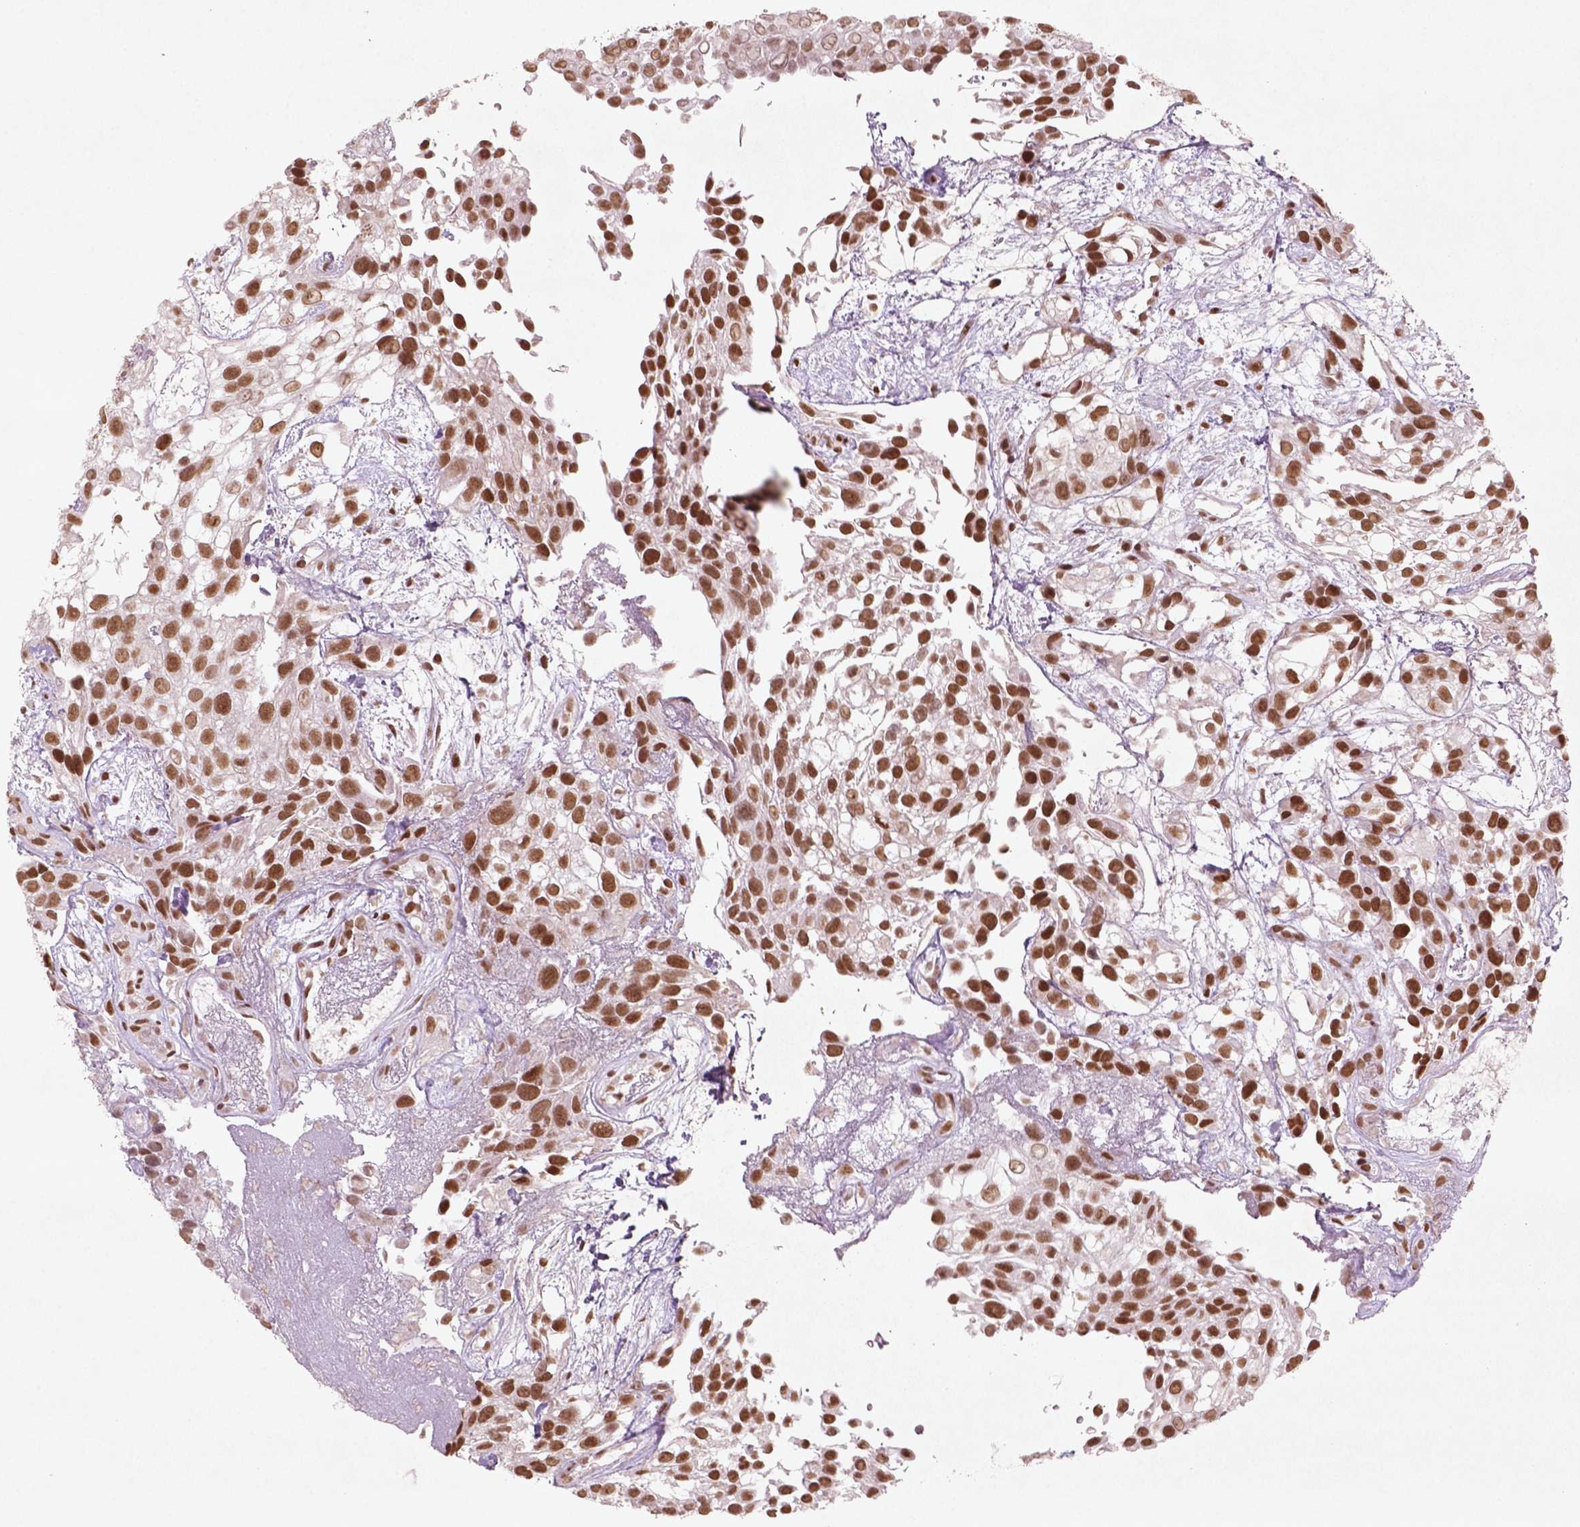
{"staining": {"intensity": "strong", "quantity": ">75%", "location": "nuclear"}, "tissue": "urothelial cancer", "cell_type": "Tumor cells", "image_type": "cancer", "snomed": [{"axis": "morphology", "description": "Urothelial carcinoma, High grade"}, {"axis": "topography", "description": "Urinary bladder"}], "caption": "This histopathology image demonstrates IHC staining of urothelial carcinoma (high-grade), with high strong nuclear expression in about >75% of tumor cells.", "gene": "HMG20B", "patient": {"sex": "male", "age": 56}}